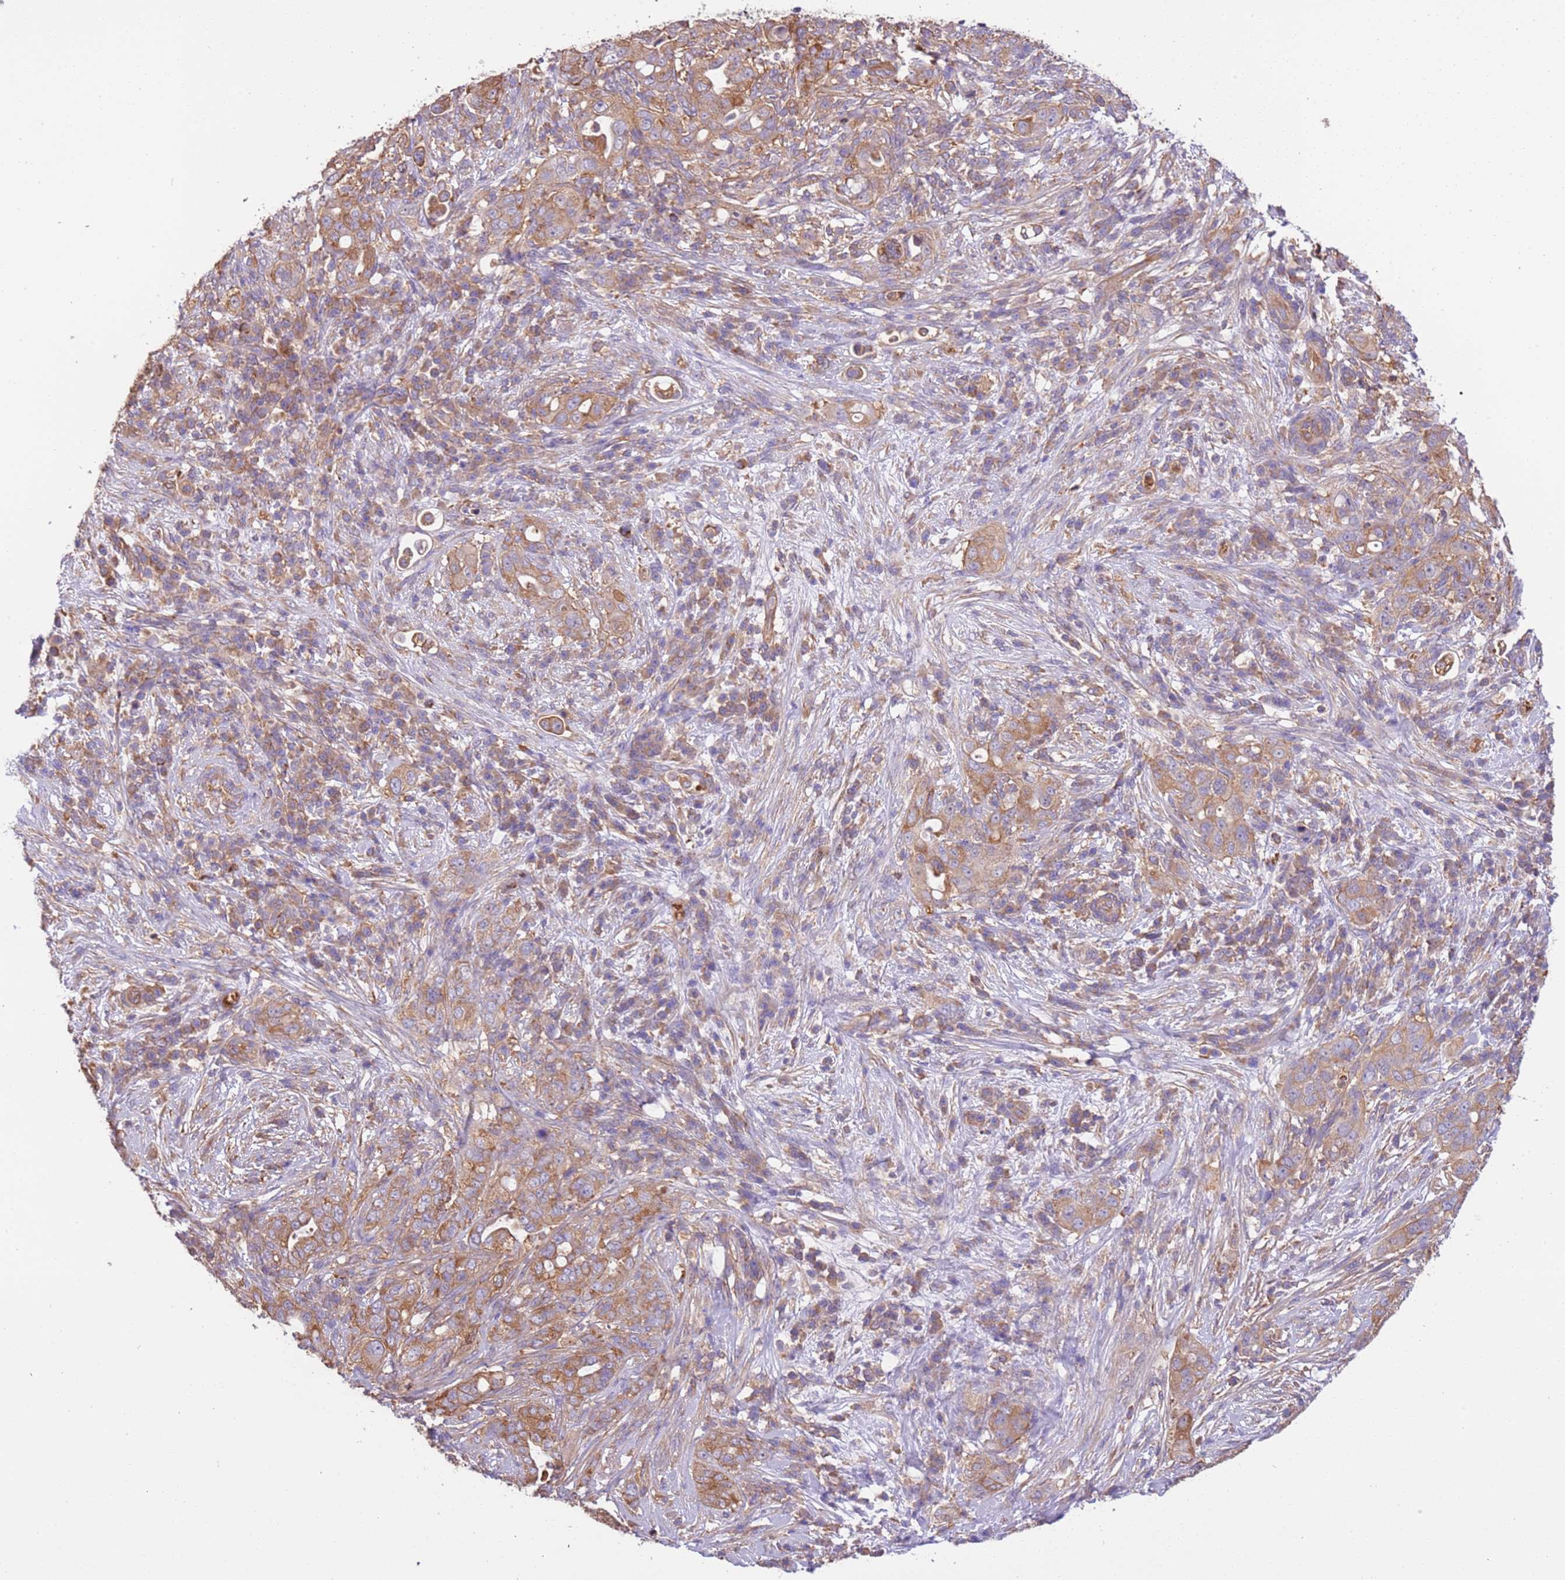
{"staining": {"intensity": "moderate", "quantity": ">75%", "location": "cytoplasmic/membranous"}, "tissue": "pancreatic cancer", "cell_type": "Tumor cells", "image_type": "cancer", "snomed": [{"axis": "morphology", "description": "Normal tissue, NOS"}, {"axis": "morphology", "description": "Adenocarcinoma, NOS"}, {"axis": "topography", "description": "Lymph node"}, {"axis": "topography", "description": "Pancreas"}], "caption": "Immunohistochemistry (IHC) image of human pancreatic cancer (adenocarcinoma) stained for a protein (brown), which displays medium levels of moderate cytoplasmic/membranous expression in about >75% of tumor cells.", "gene": "NAALADL1", "patient": {"sex": "female", "age": 67}}